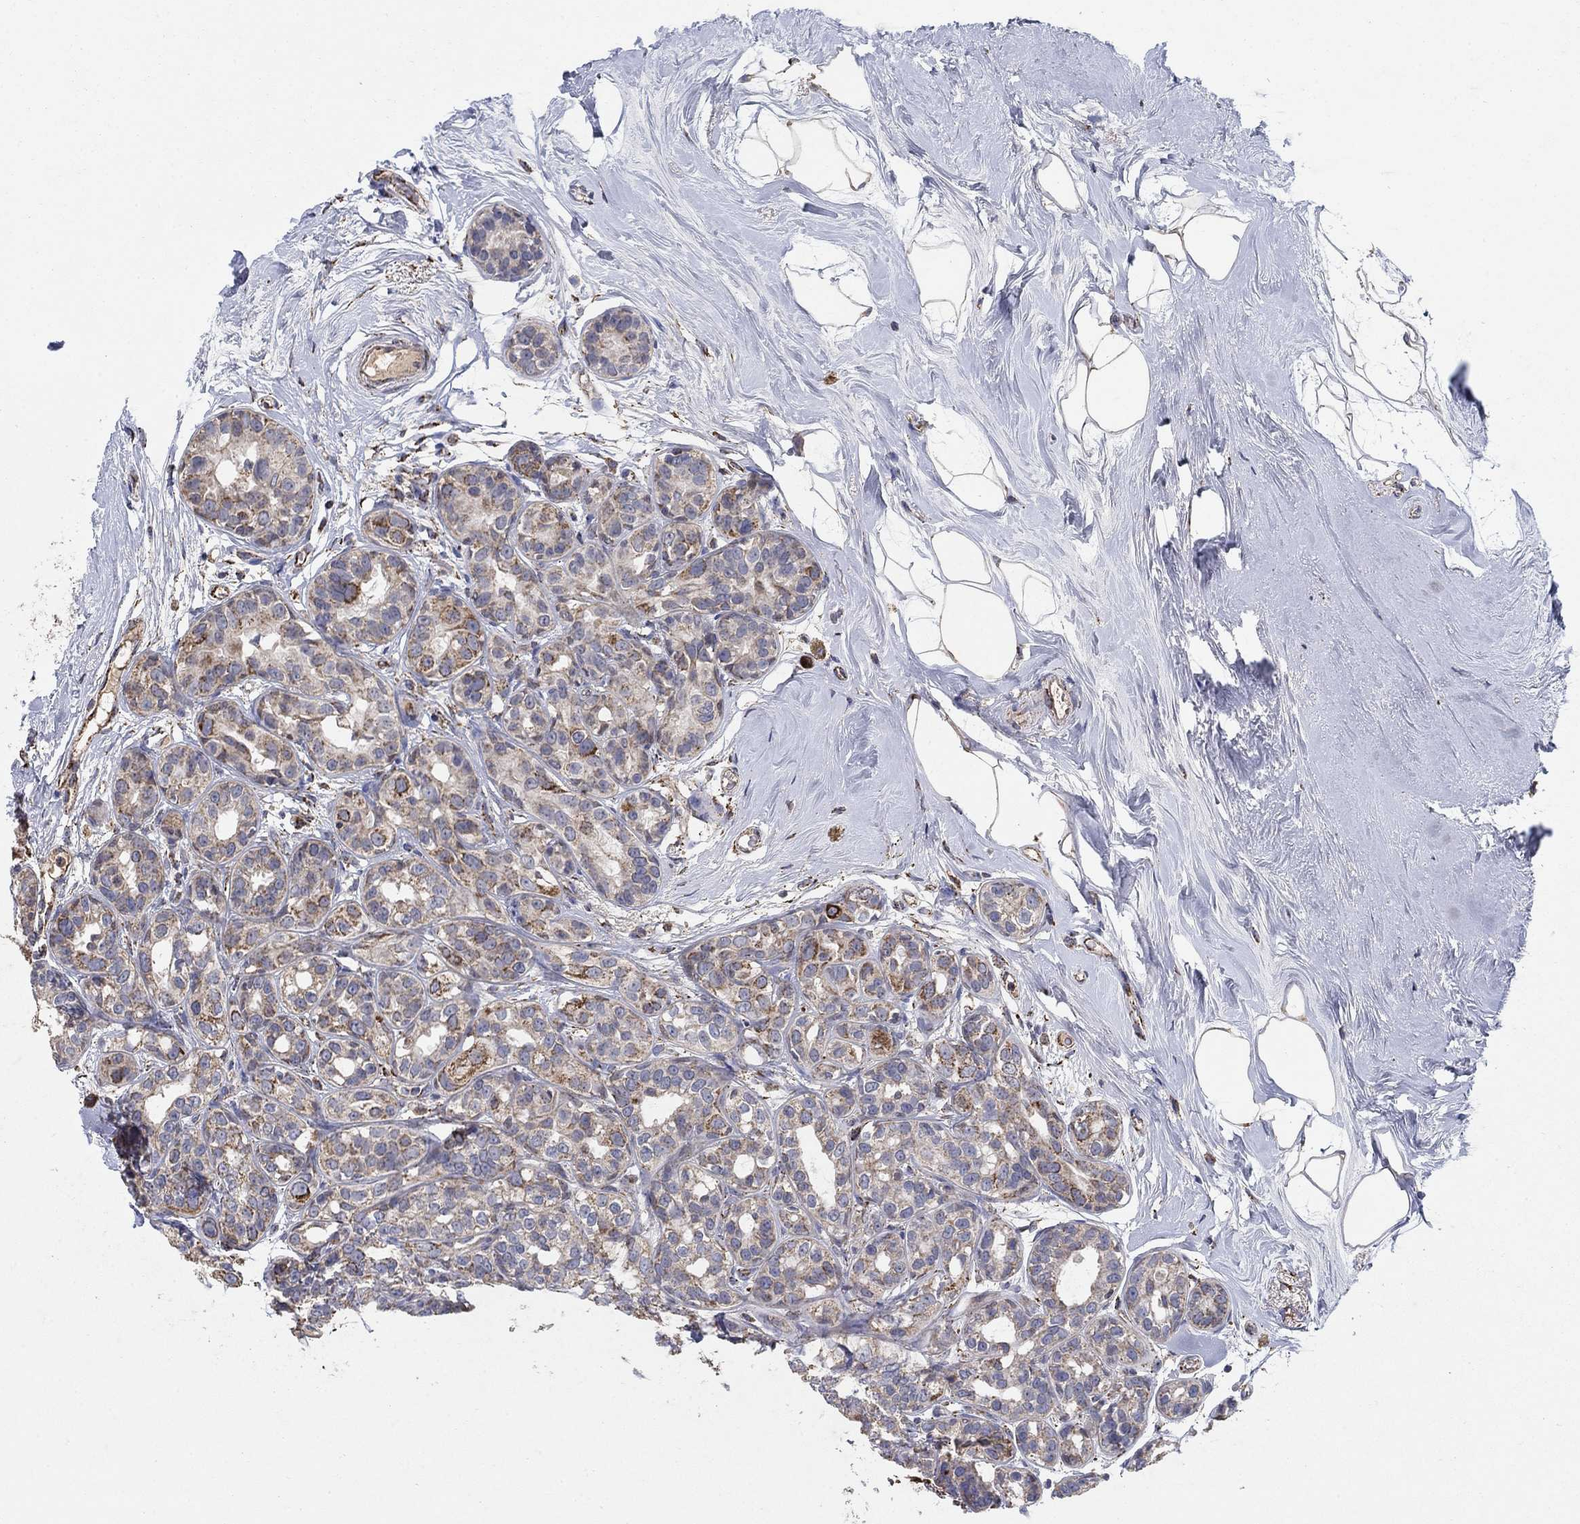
{"staining": {"intensity": "strong", "quantity": "25%-75%", "location": "cytoplasmic/membranous"}, "tissue": "breast cancer", "cell_type": "Tumor cells", "image_type": "cancer", "snomed": [{"axis": "morphology", "description": "Duct carcinoma"}, {"axis": "topography", "description": "Breast"}], "caption": "The photomicrograph reveals a brown stain indicating the presence of a protein in the cytoplasmic/membranous of tumor cells in intraductal carcinoma (breast).", "gene": "PNPLA2", "patient": {"sex": "female", "age": 55}}